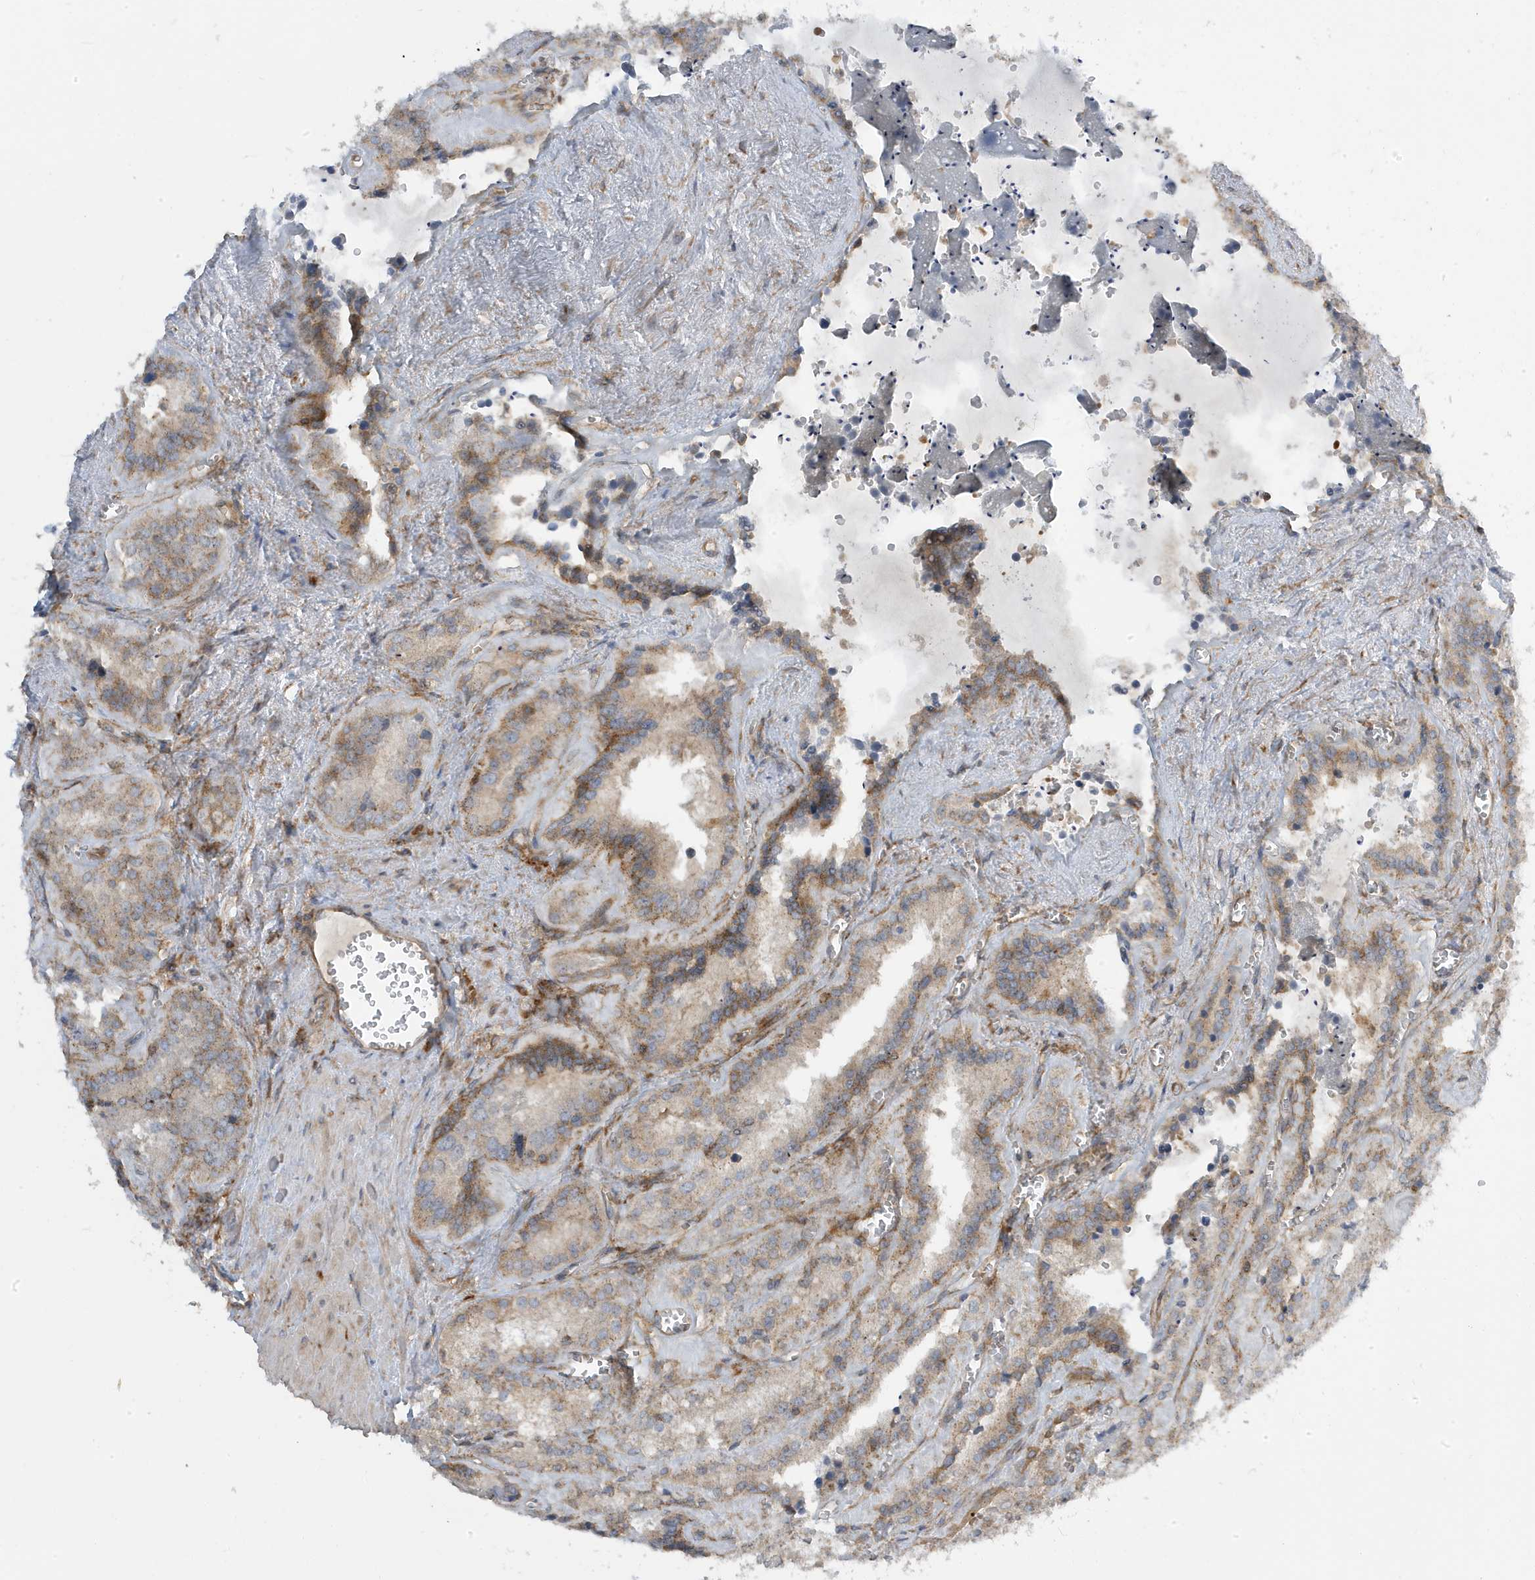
{"staining": {"intensity": "moderate", "quantity": "25%-75%", "location": "cytoplasmic/membranous"}, "tissue": "seminal vesicle", "cell_type": "Glandular cells", "image_type": "normal", "snomed": [{"axis": "morphology", "description": "Normal tissue, NOS"}, {"axis": "topography", "description": "Prostate"}, {"axis": "topography", "description": "Seminal veicle"}], "caption": "Seminal vesicle was stained to show a protein in brown. There is medium levels of moderate cytoplasmic/membranous positivity in about 25%-75% of glandular cells. (brown staining indicates protein expression, while blue staining denotes nuclei).", "gene": "STAM", "patient": {"sex": "male", "age": 59}}